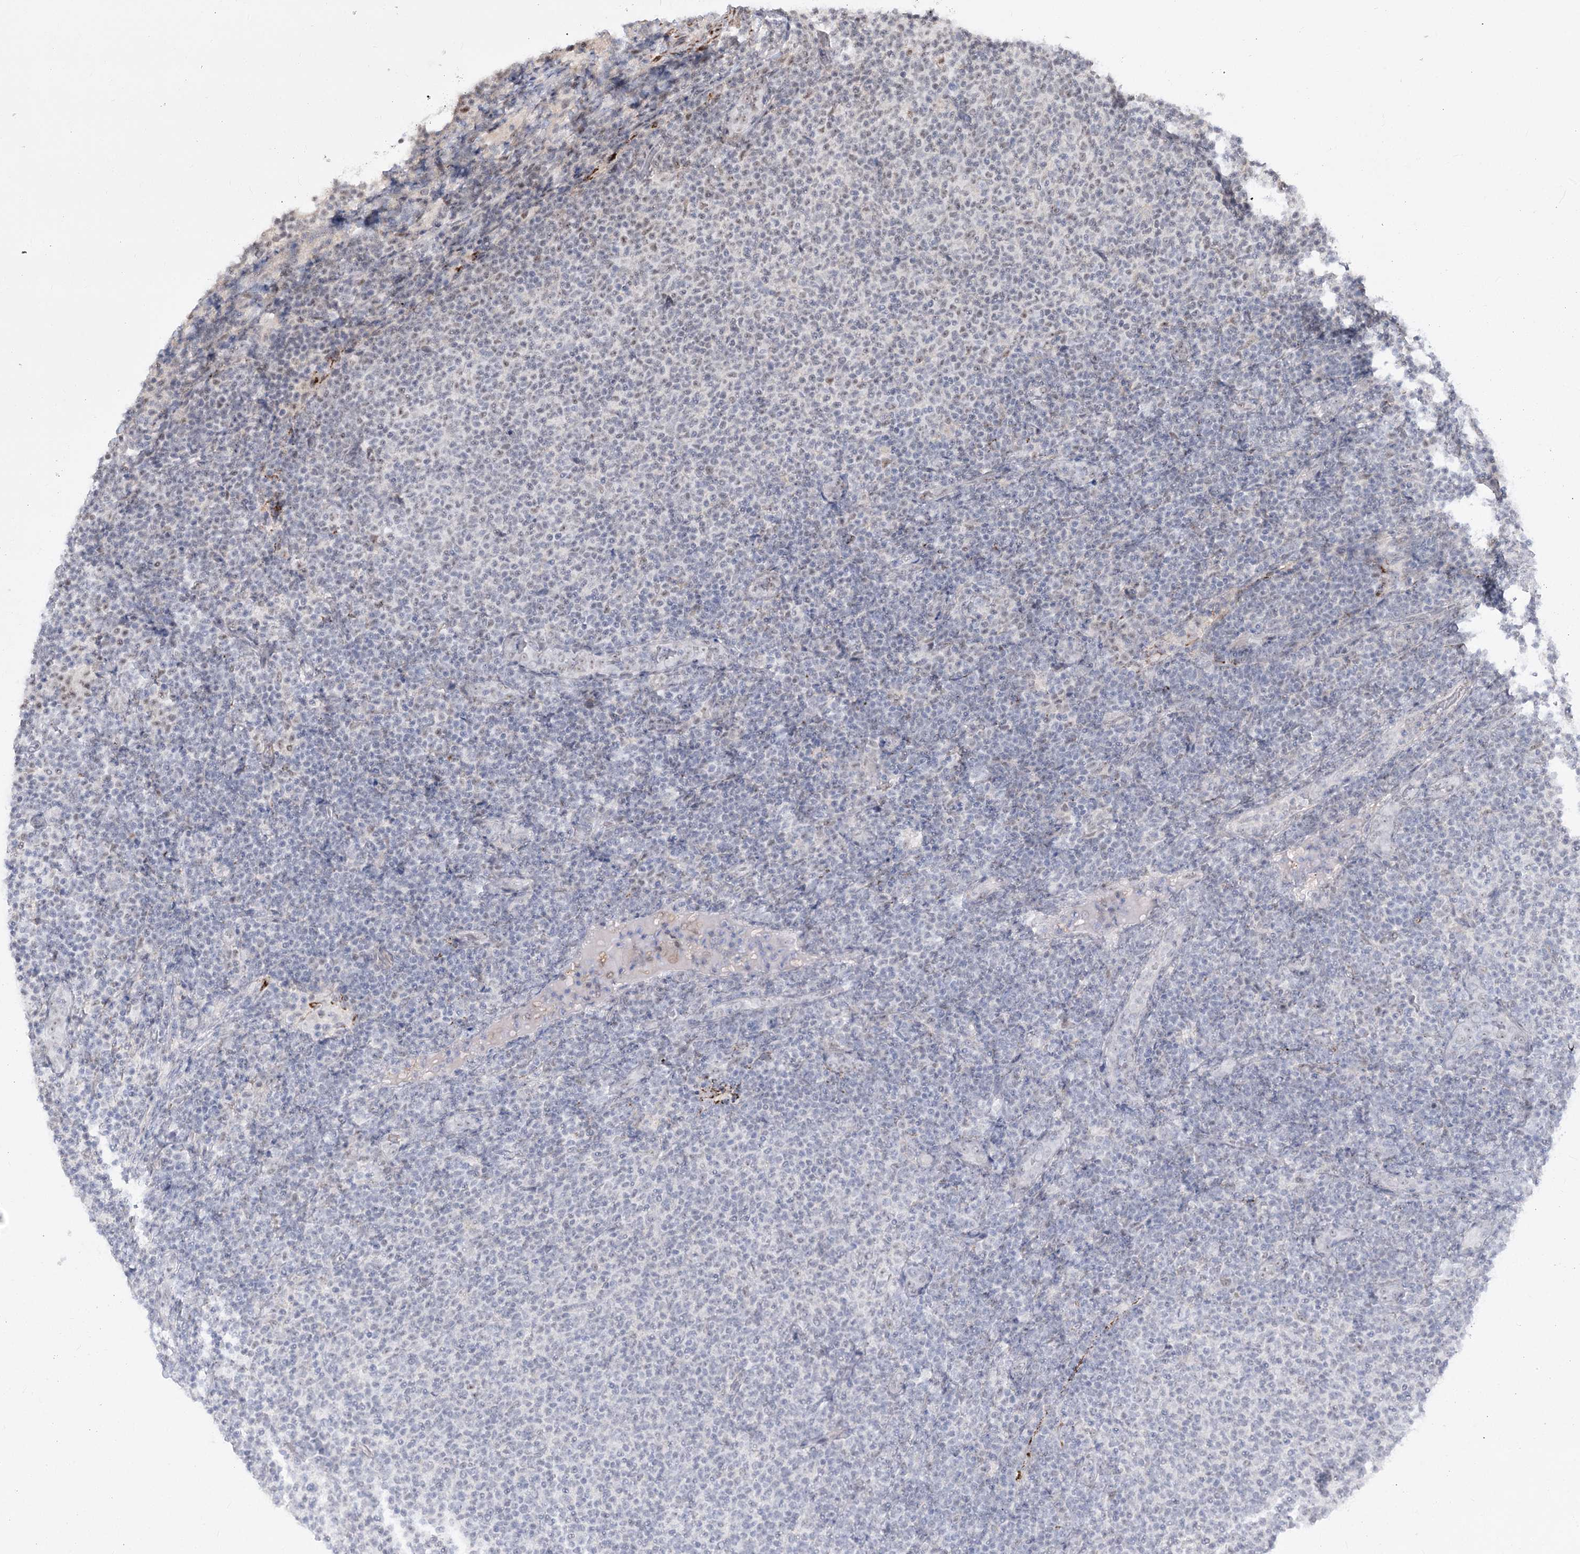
{"staining": {"intensity": "negative", "quantity": "none", "location": "none"}, "tissue": "lymphoma", "cell_type": "Tumor cells", "image_type": "cancer", "snomed": [{"axis": "morphology", "description": "Malignant lymphoma, non-Hodgkin's type, Low grade"}, {"axis": "topography", "description": "Lymph node"}], "caption": "Photomicrograph shows no significant protein positivity in tumor cells of low-grade malignant lymphoma, non-Hodgkin's type.", "gene": "ZSCAN23", "patient": {"sex": "male", "age": 66}}